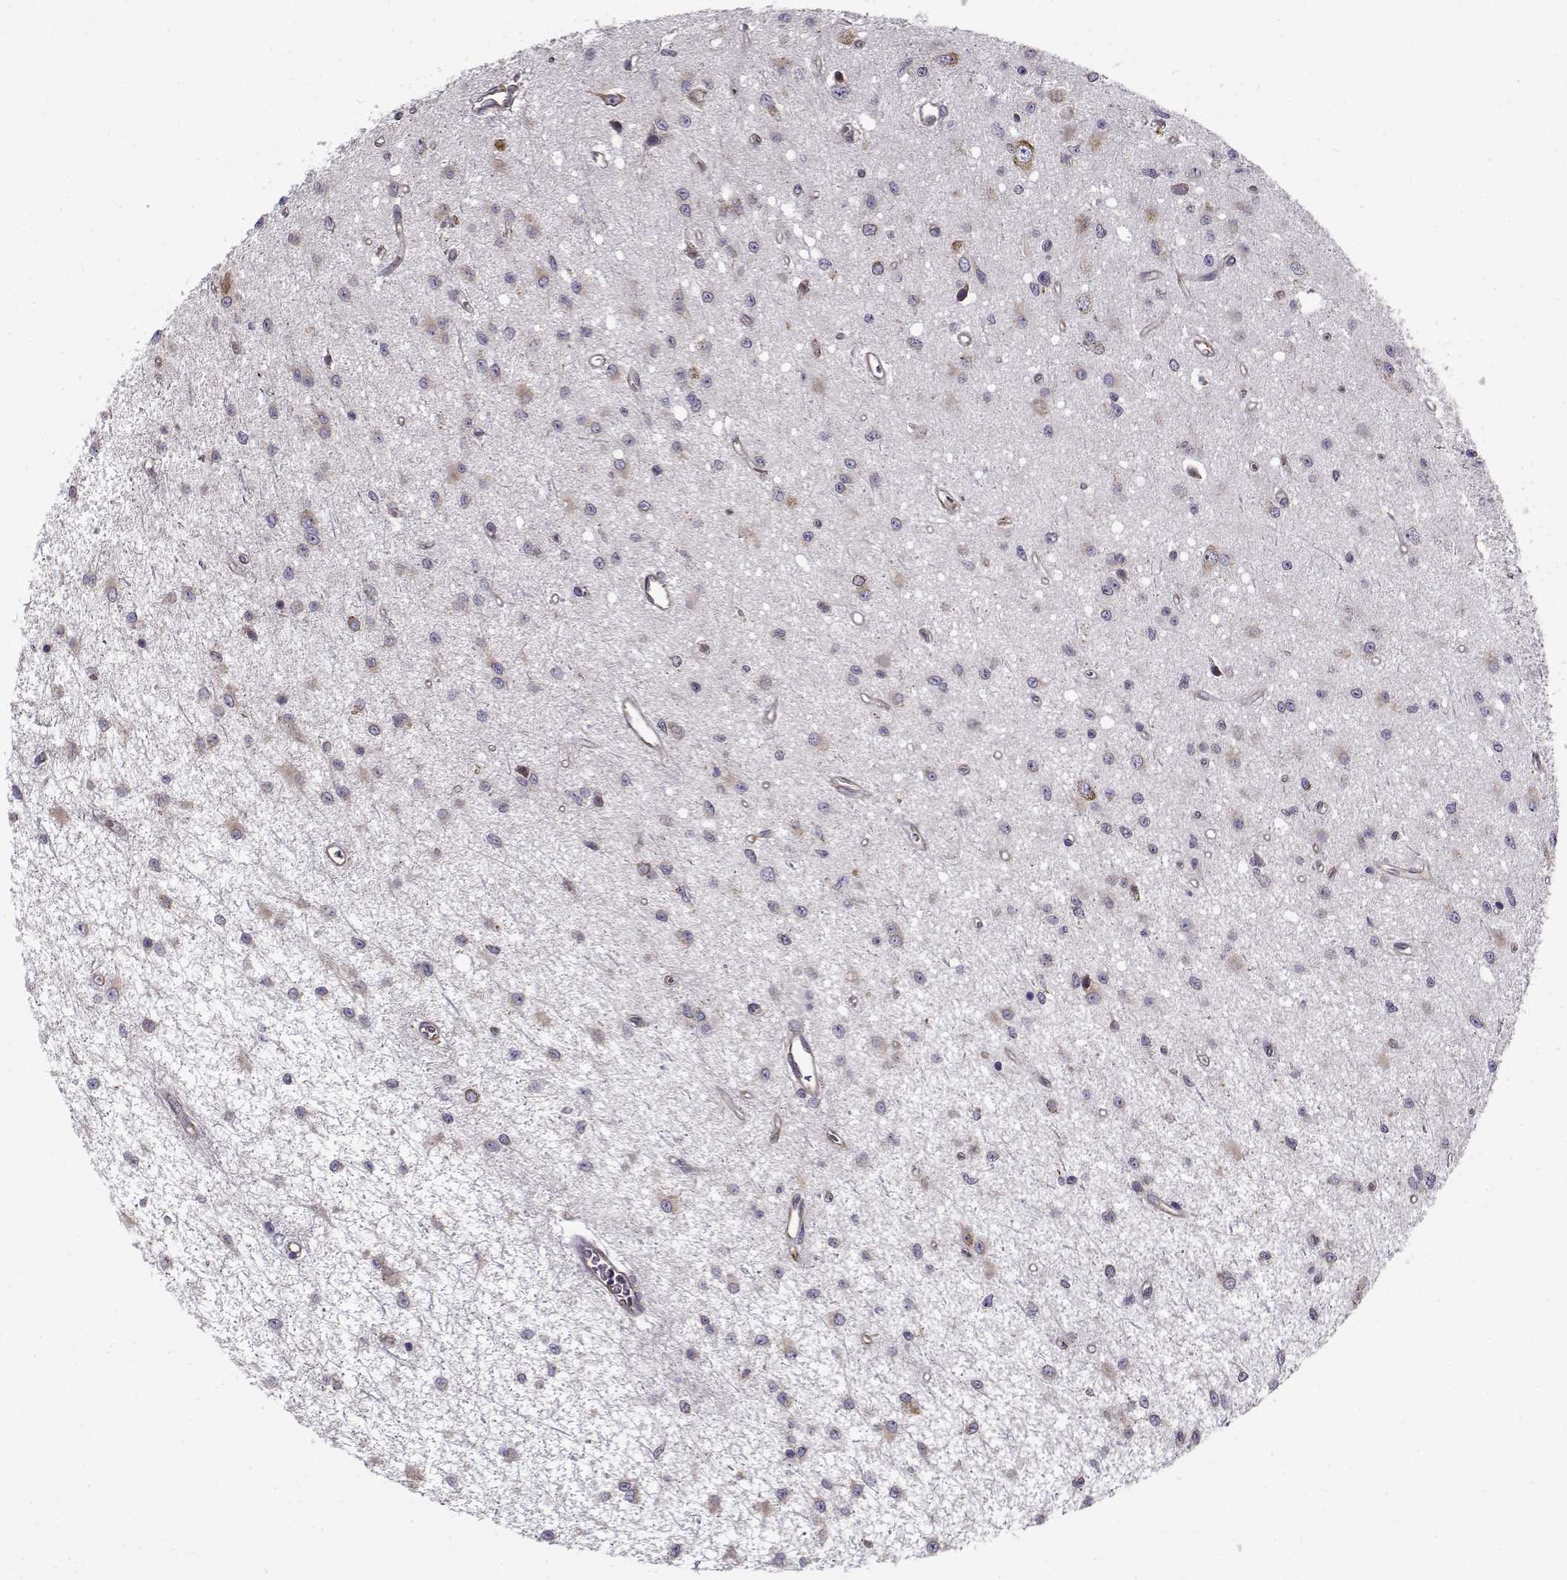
{"staining": {"intensity": "negative", "quantity": "none", "location": "none"}, "tissue": "glioma", "cell_type": "Tumor cells", "image_type": "cancer", "snomed": [{"axis": "morphology", "description": "Glioma, malignant, Low grade"}, {"axis": "topography", "description": "Brain"}], "caption": "Immunohistochemistry (IHC) of human low-grade glioma (malignant) displays no staining in tumor cells.", "gene": "BEND6", "patient": {"sex": "female", "age": 45}}